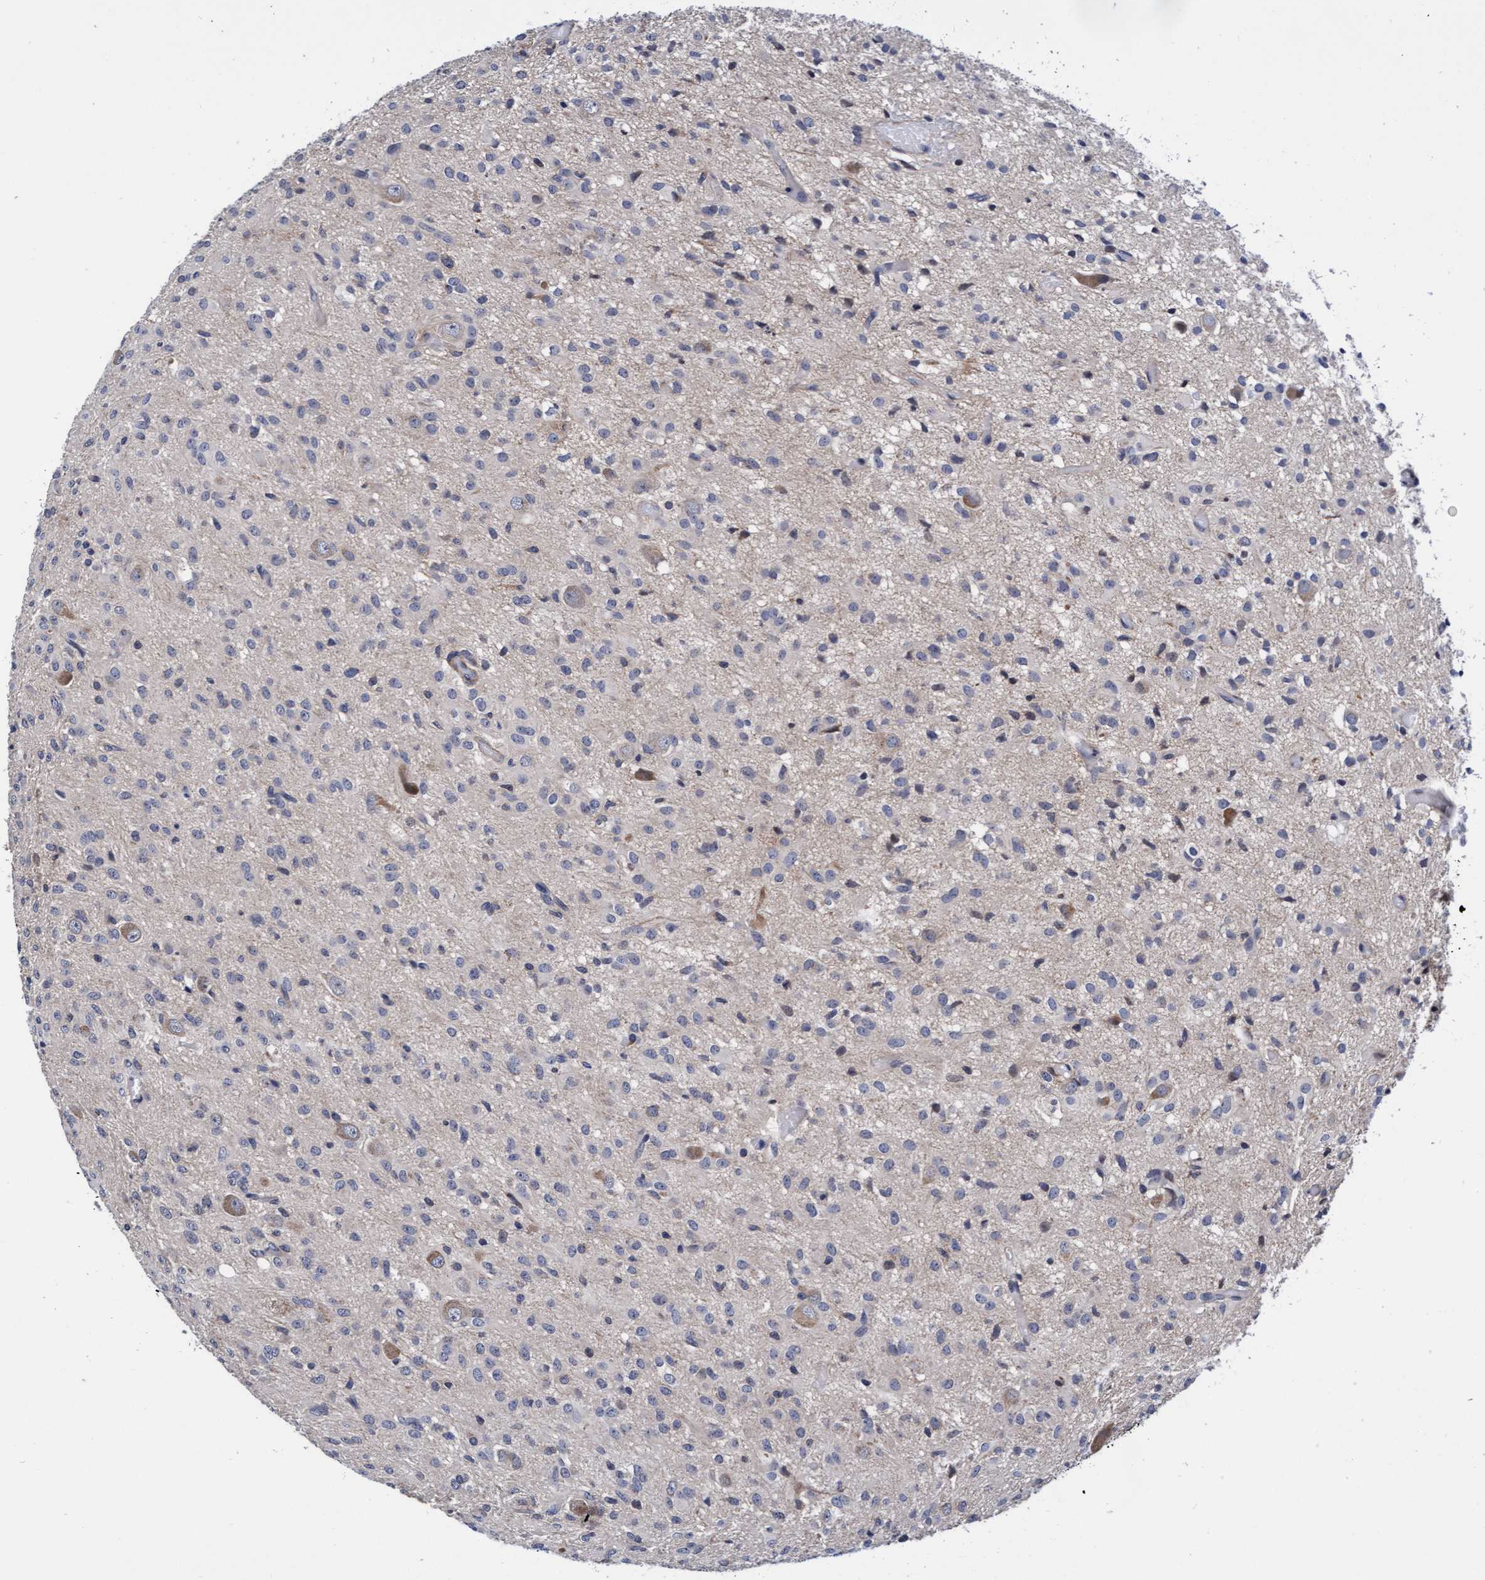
{"staining": {"intensity": "negative", "quantity": "none", "location": "none"}, "tissue": "glioma", "cell_type": "Tumor cells", "image_type": "cancer", "snomed": [{"axis": "morphology", "description": "Glioma, malignant, High grade"}, {"axis": "topography", "description": "Brain"}], "caption": "Protein analysis of malignant high-grade glioma displays no significant expression in tumor cells. (IHC, brightfield microscopy, high magnification).", "gene": "EFCAB13", "patient": {"sex": "female", "age": 59}}